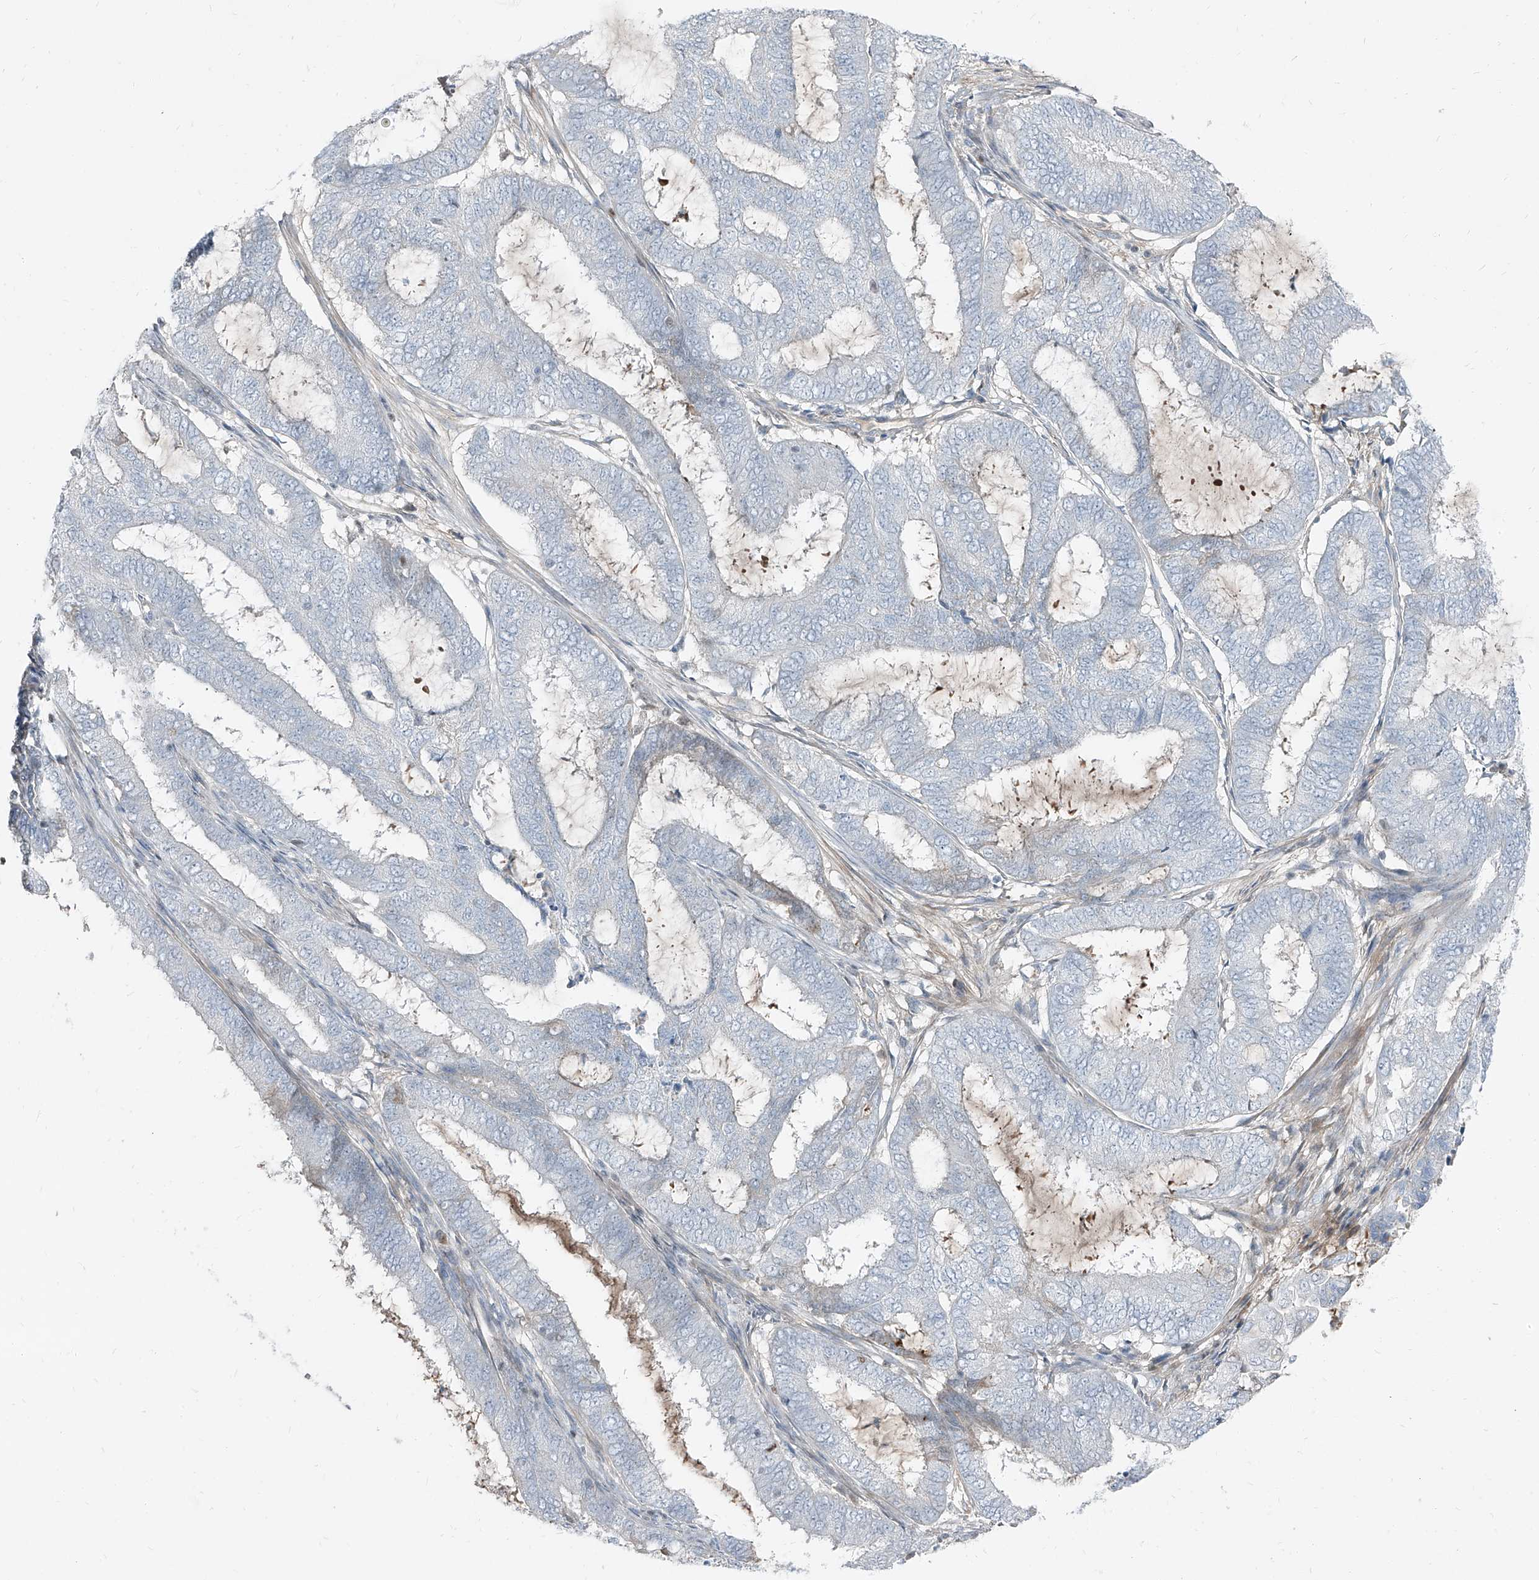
{"staining": {"intensity": "negative", "quantity": "none", "location": "none"}, "tissue": "endometrial cancer", "cell_type": "Tumor cells", "image_type": "cancer", "snomed": [{"axis": "morphology", "description": "Adenocarcinoma, NOS"}, {"axis": "topography", "description": "Endometrium"}], "caption": "IHC of human endometrial adenocarcinoma reveals no expression in tumor cells. (DAB (3,3'-diaminobenzidine) immunohistochemistry, high magnification).", "gene": "HOXA3", "patient": {"sex": "female", "age": 51}}